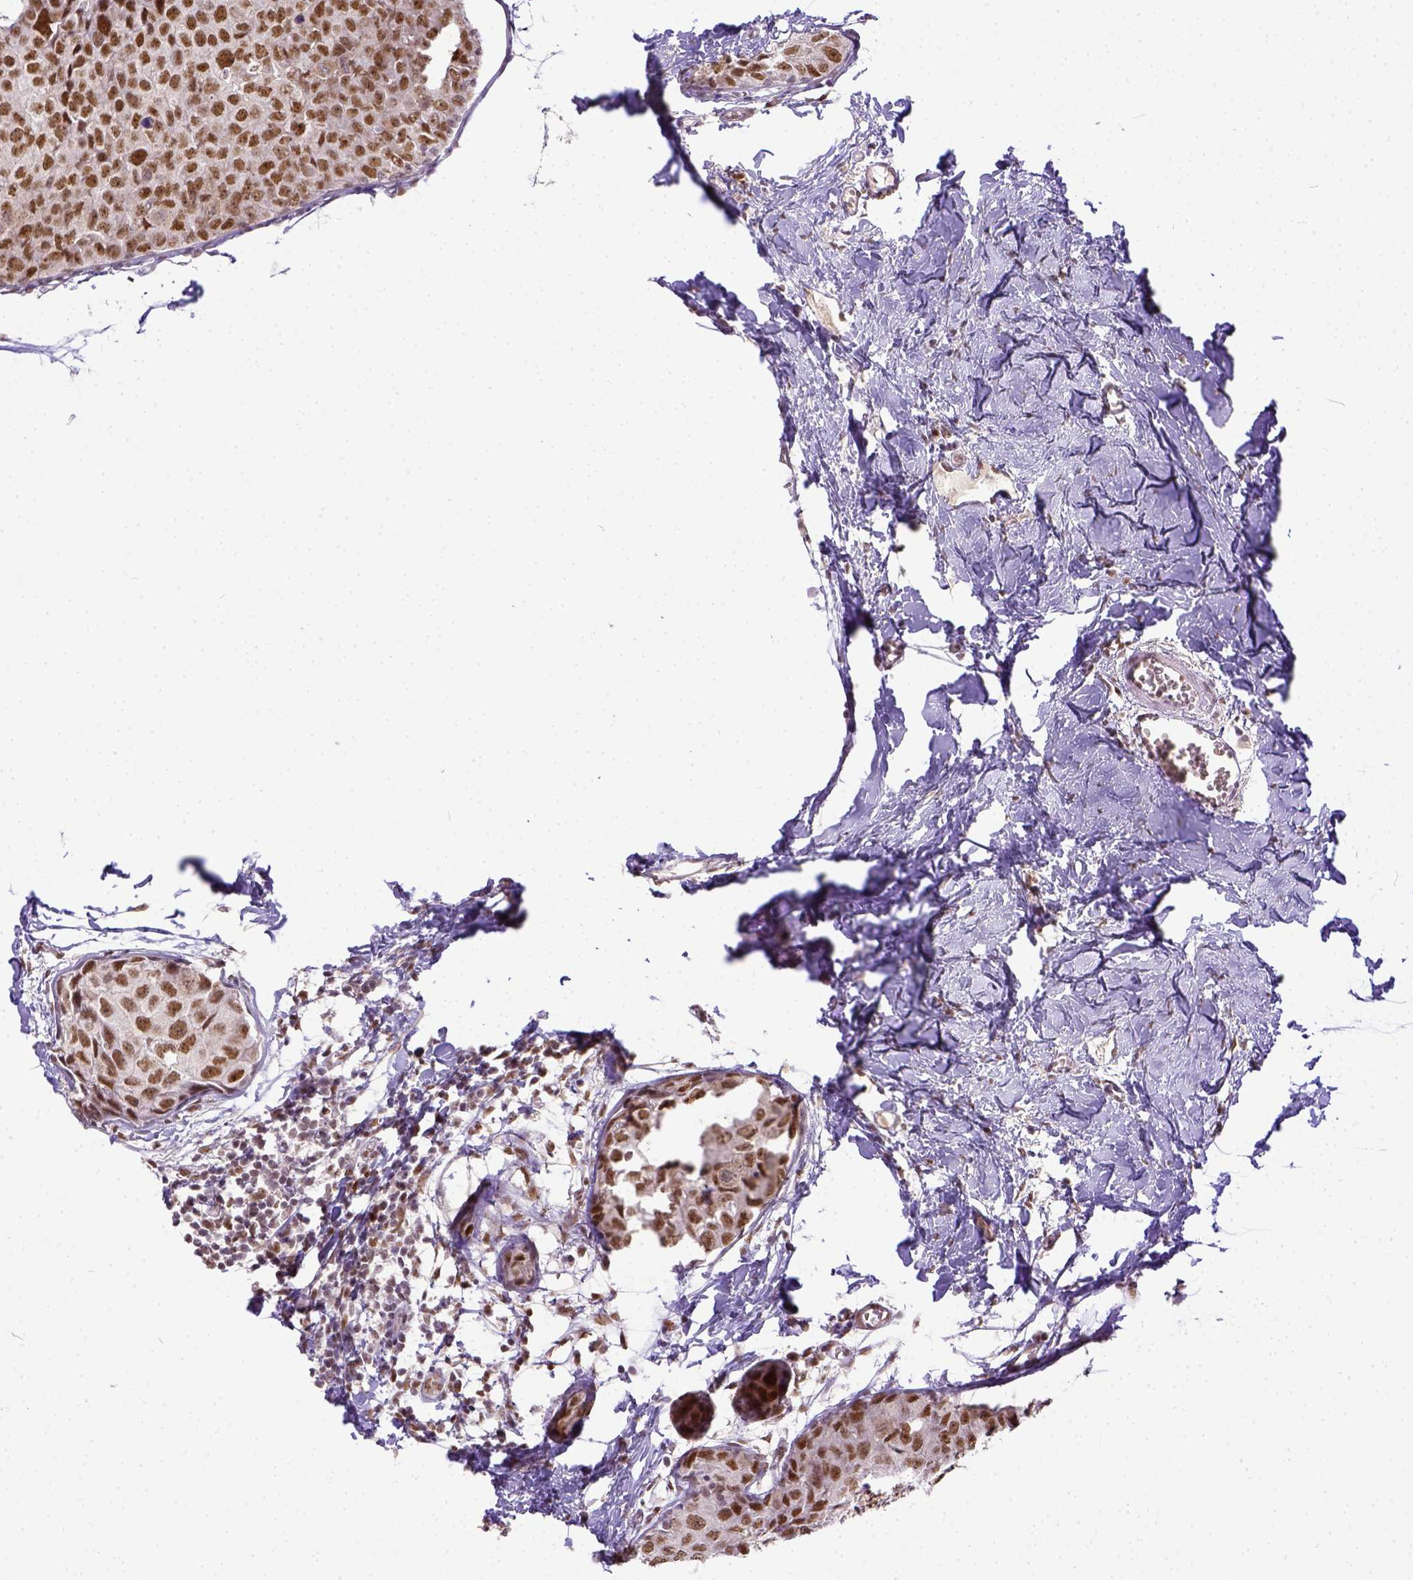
{"staining": {"intensity": "moderate", "quantity": ">75%", "location": "cytoplasmic/membranous"}, "tissue": "breast cancer", "cell_type": "Tumor cells", "image_type": "cancer", "snomed": [{"axis": "morphology", "description": "Duct carcinoma"}, {"axis": "topography", "description": "Breast"}], "caption": "Brown immunohistochemical staining in human breast cancer (intraductal carcinoma) shows moderate cytoplasmic/membranous expression in about >75% of tumor cells.", "gene": "ERCC1", "patient": {"sex": "female", "age": 38}}